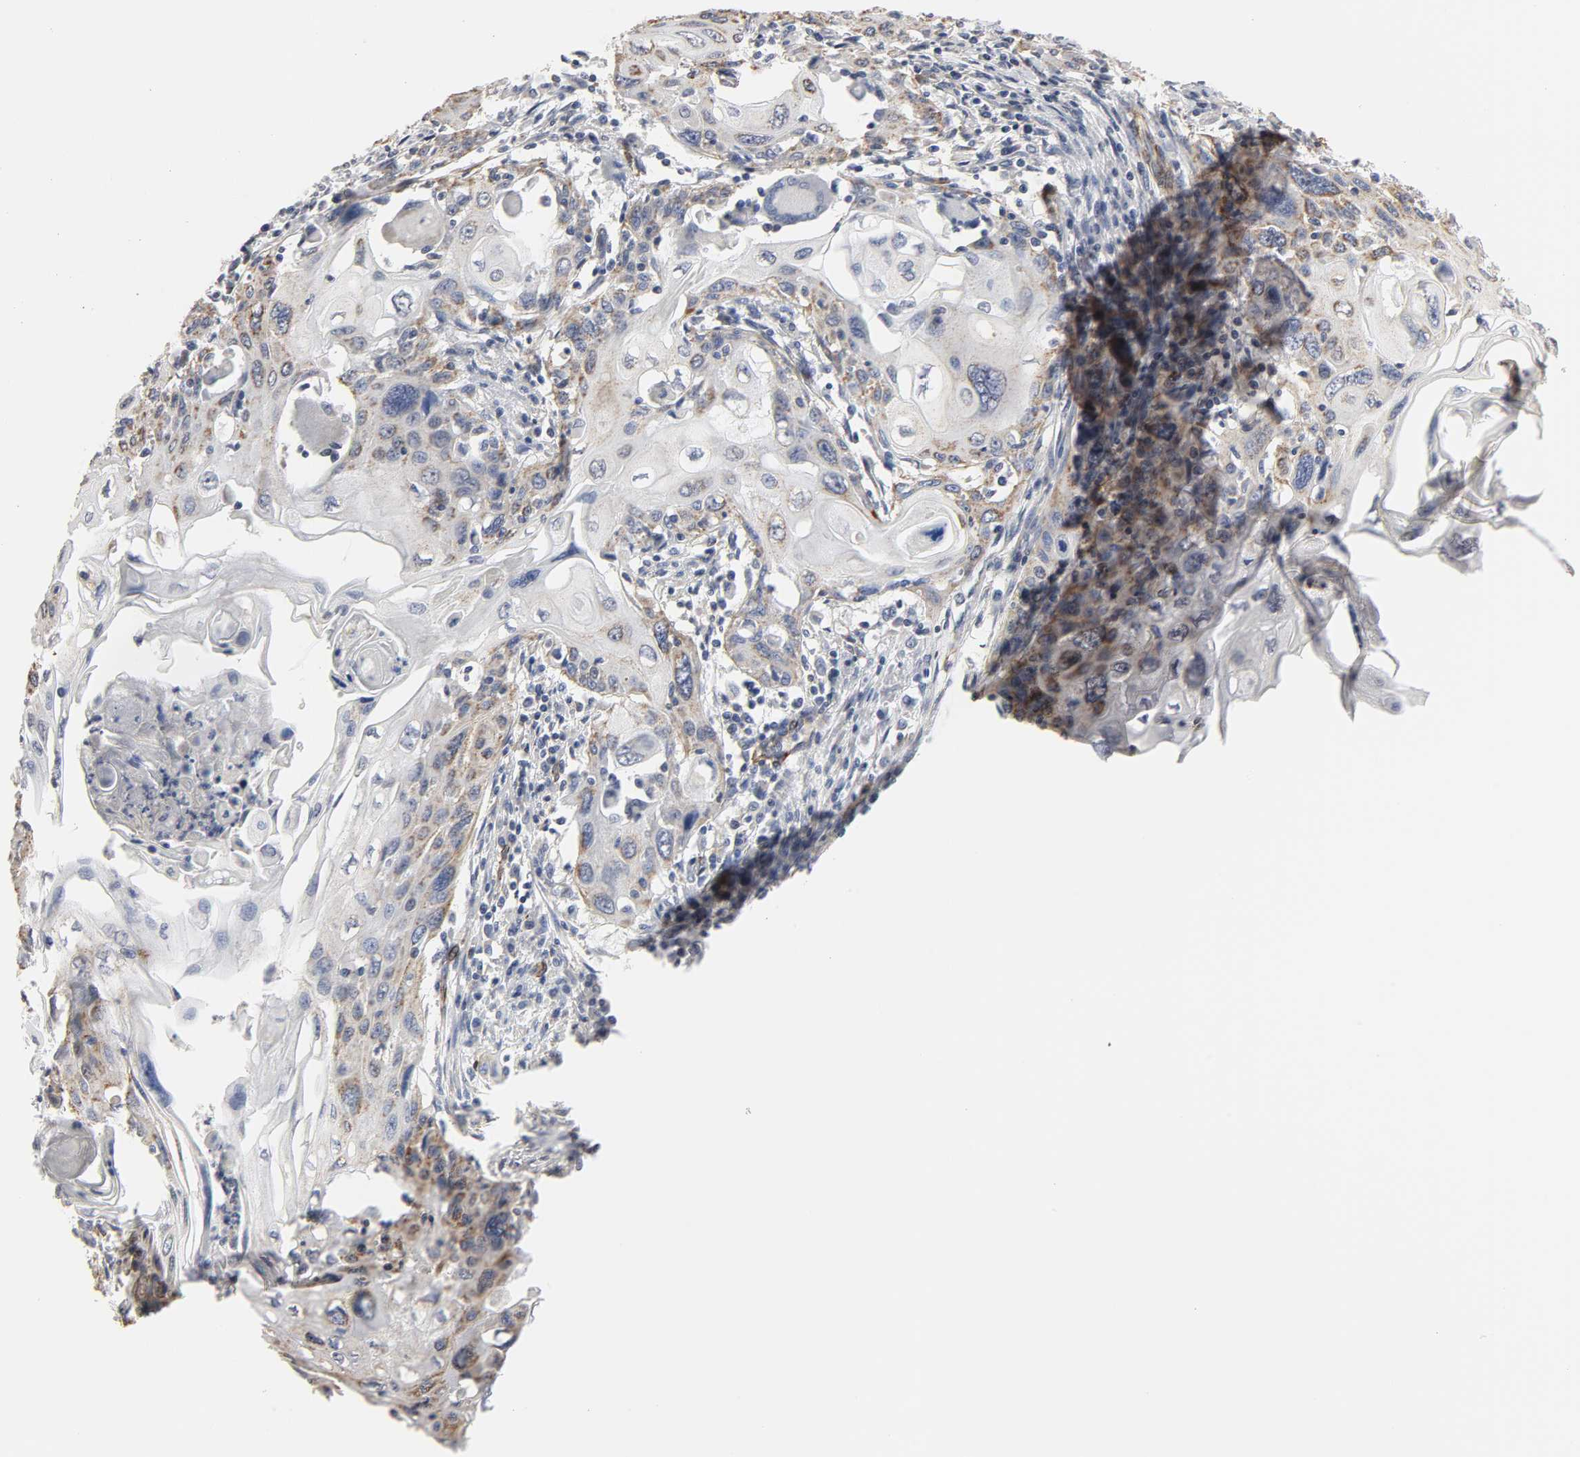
{"staining": {"intensity": "weak", "quantity": "25%-75%", "location": "cytoplasmic/membranous"}, "tissue": "cervical cancer", "cell_type": "Tumor cells", "image_type": "cancer", "snomed": [{"axis": "morphology", "description": "Squamous cell carcinoma, NOS"}, {"axis": "topography", "description": "Cervix"}], "caption": "Protein staining of squamous cell carcinoma (cervical) tissue displays weak cytoplasmic/membranous positivity in about 25%-75% of tumor cells.", "gene": "GNG2", "patient": {"sex": "female", "age": 54}}